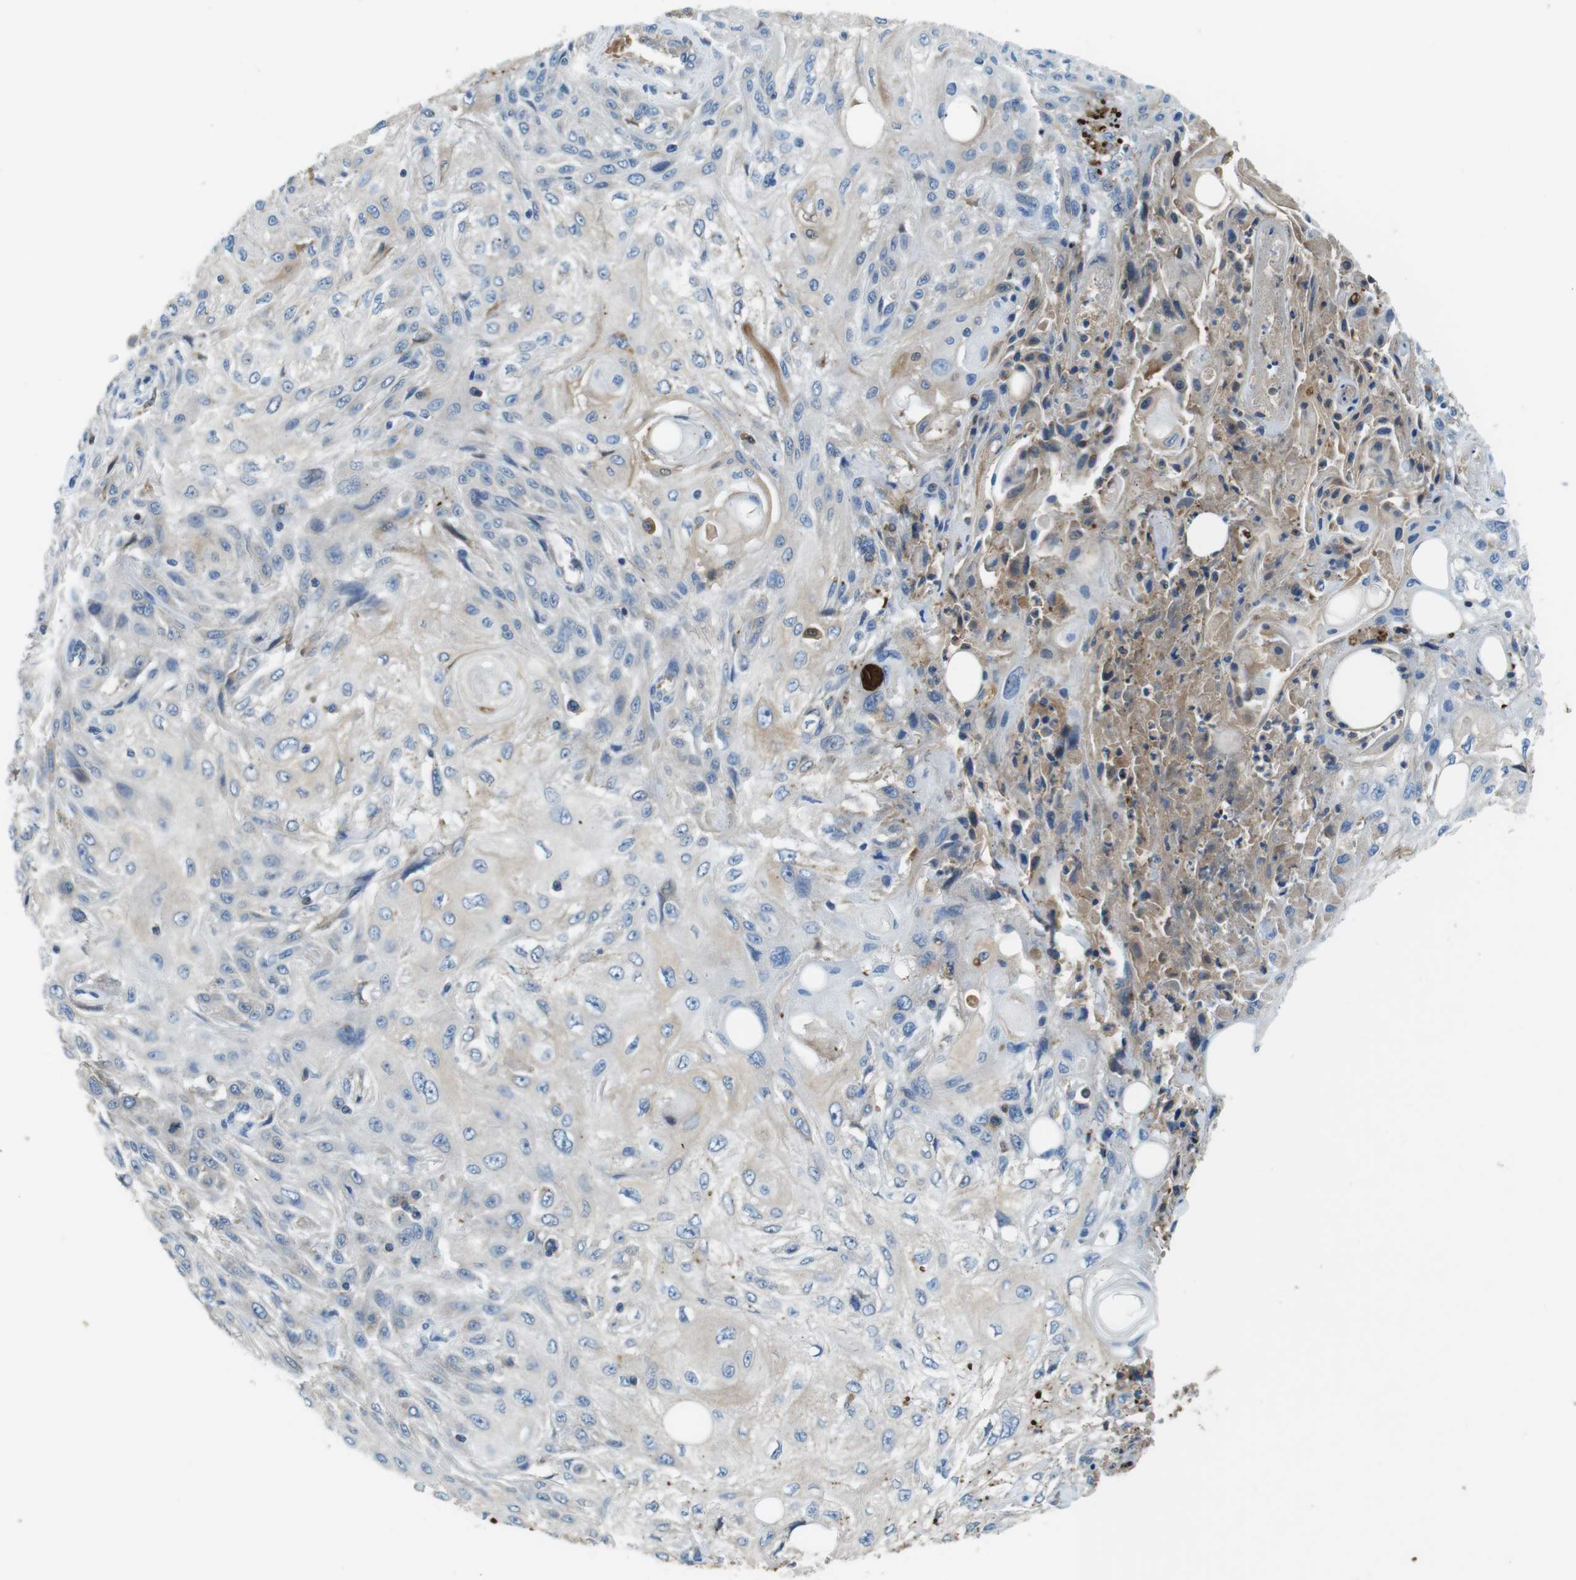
{"staining": {"intensity": "negative", "quantity": "none", "location": "none"}, "tissue": "skin cancer", "cell_type": "Tumor cells", "image_type": "cancer", "snomed": [{"axis": "morphology", "description": "Squamous cell carcinoma, NOS"}, {"axis": "topography", "description": "Skin"}], "caption": "This is an immunohistochemistry (IHC) photomicrograph of human squamous cell carcinoma (skin). There is no positivity in tumor cells.", "gene": "TMPRSS15", "patient": {"sex": "male", "age": 75}}